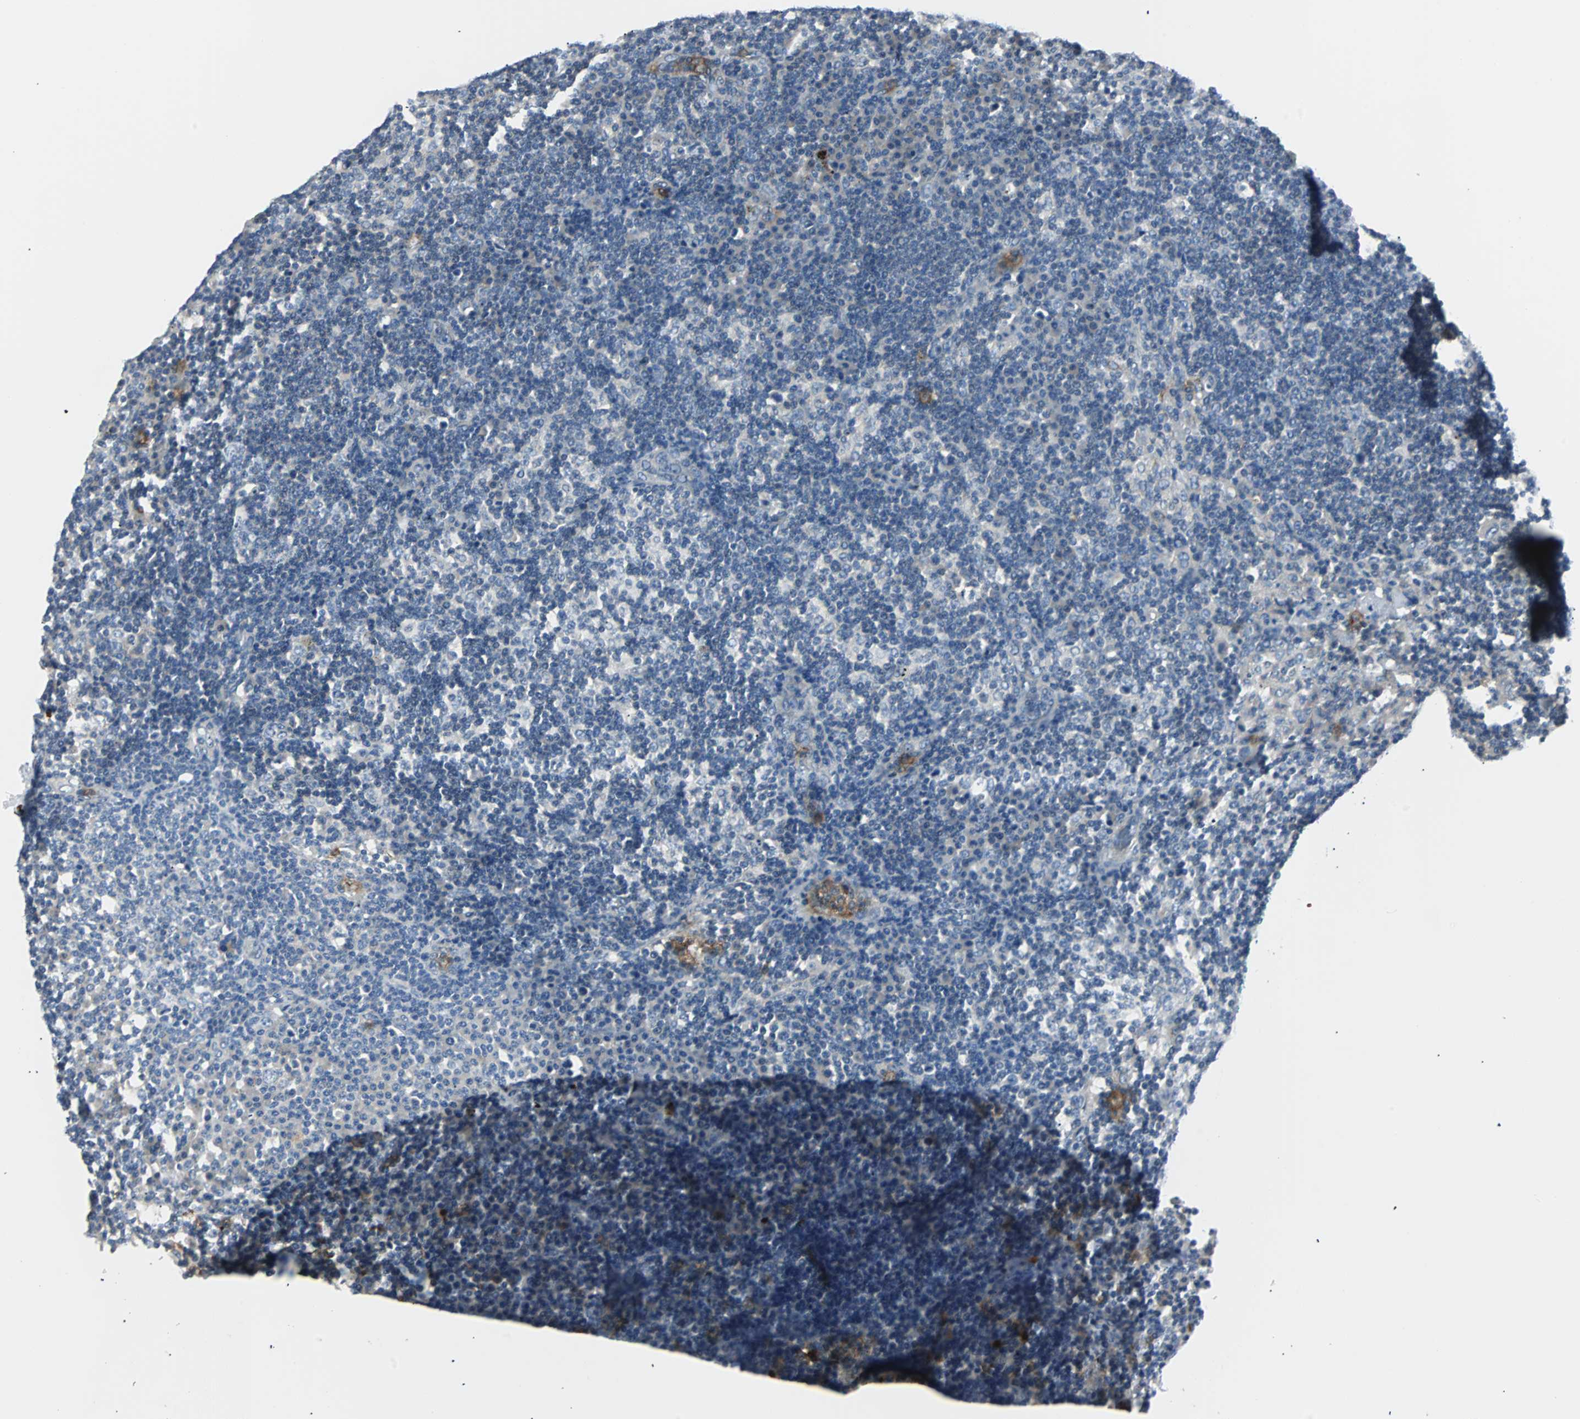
{"staining": {"intensity": "negative", "quantity": "none", "location": "none"}, "tissue": "lymph node", "cell_type": "Germinal center cells", "image_type": "normal", "snomed": [{"axis": "morphology", "description": "Normal tissue, NOS"}, {"axis": "morphology", "description": "Squamous cell carcinoma, metastatic, NOS"}, {"axis": "topography", "description": "Lymph node"}], "caption": "IHC photomicrograph of normal lymph node: lymph node stained with DAB reveals no significant protein positivity in germinal center cells.", "gene": "RASA1", "patient": {"sex": "female", "age": 53}}